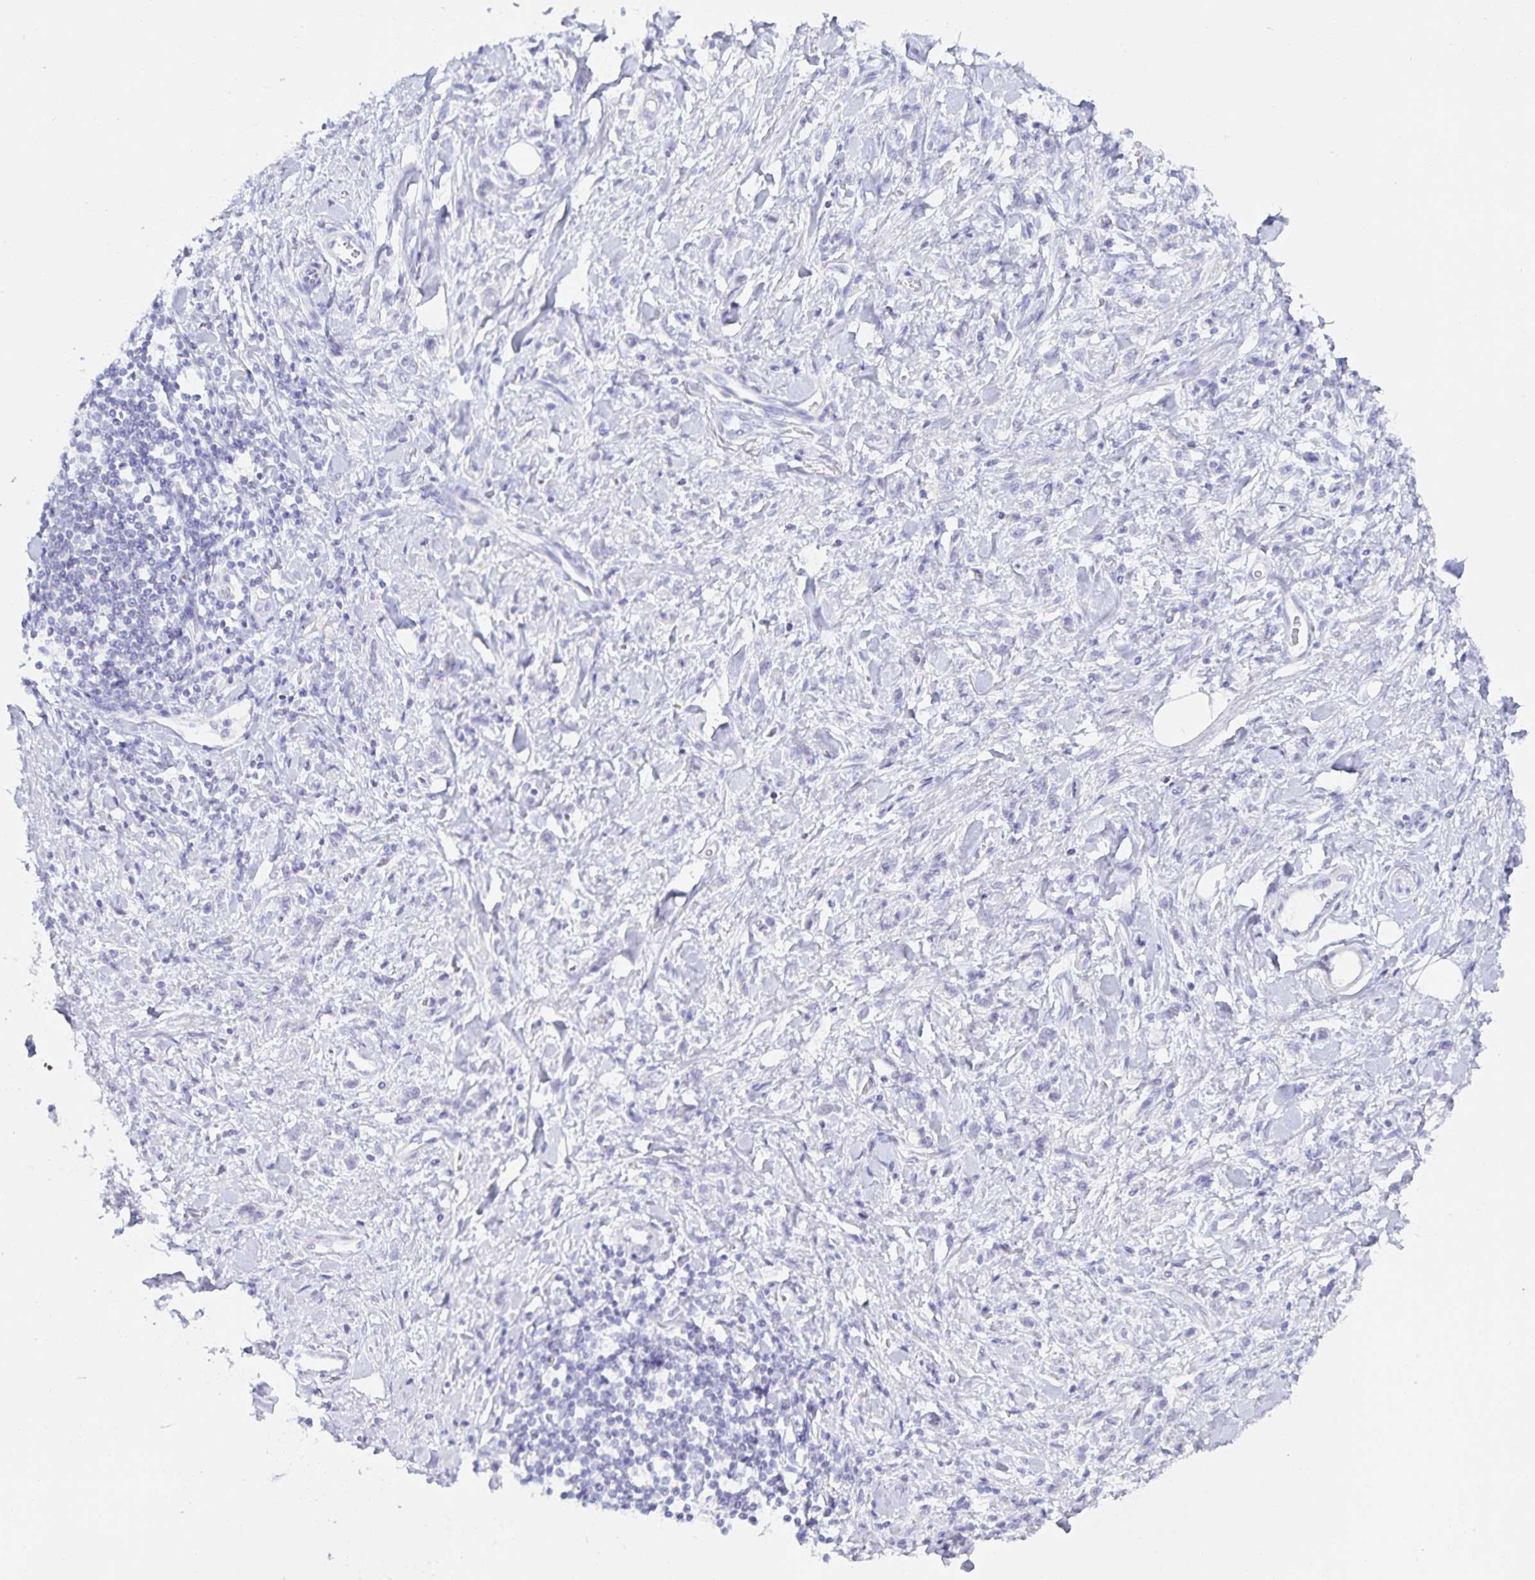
{"staining": {"intensity": "negative", "quantity": "none", "location": "none"}, "tissue": "stomach cancer", "cell_type": "Tumor cells", "image_type": "cancer", "snomed": [{"axis": "morphology", "description": "Adenocarcinoma, NOS"}, {"axis": "topography", "description": "Stomach"}], "caption": "Micrograph shows no protein positivity in tumor cells of adenocarcinoma (stomach) tissue.", "gene": "MON2", "patient": {"sex": "male", "age": 77}}